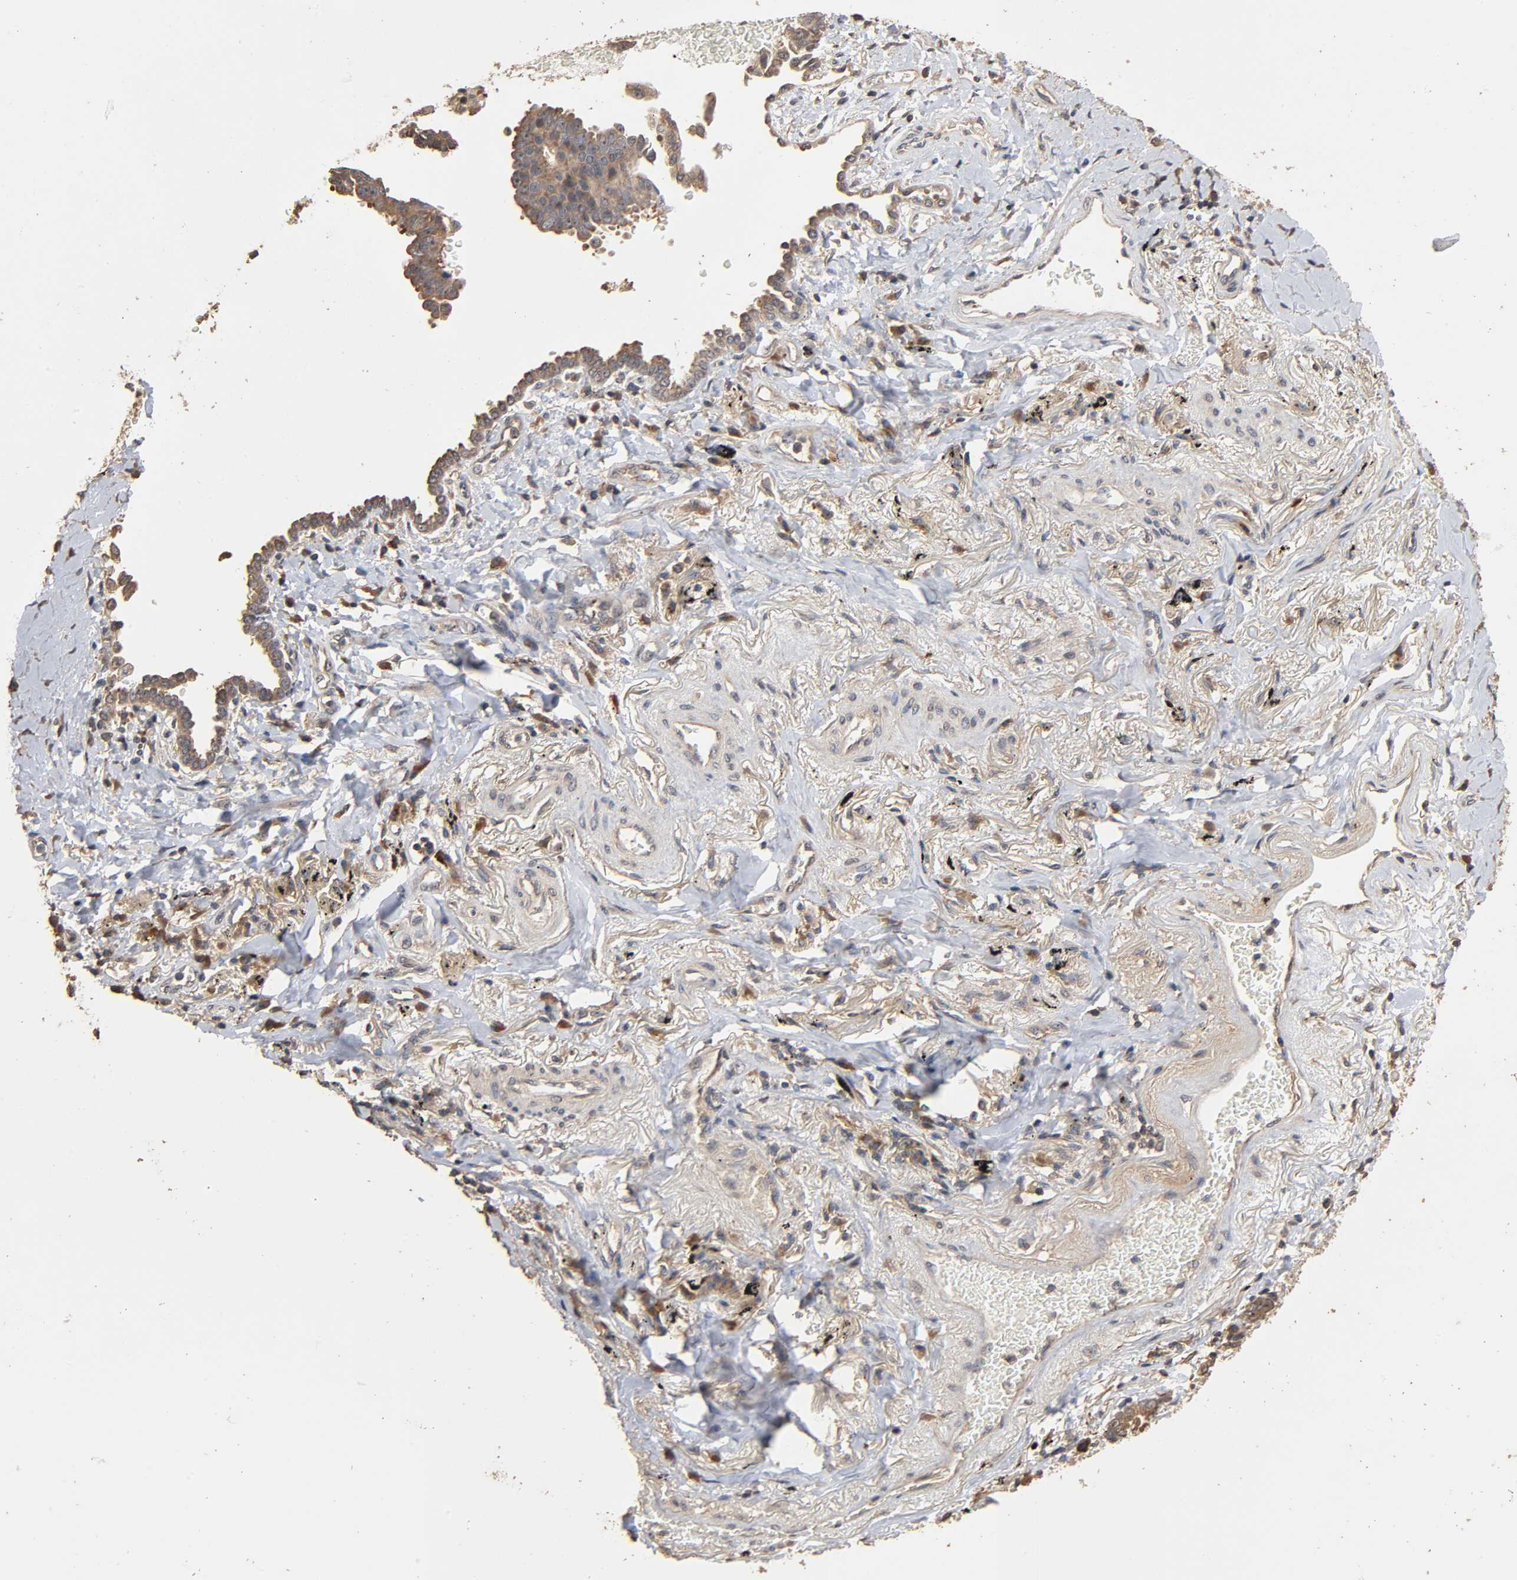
{"staining": {"intensity": "weak", "quantity": ">75%", "location": "cytoplasmic/membranous"}, "tissue": "lung cancer", "cell_type": "Tumor cells", "image_type": "cancer", "snomed": [{"axis": "morphology", "description": "Adenocarcinoma, NOS"}, {"axis": "topography", "description": "Lung"}], "caption": "IHC image of neoplastic tissue: adenocarcinoma (lung) stained using immunohistochemistry displays low levels of weak protein expression localized specifically in the cytoplasmic/membranous of tumor cells, appearing as a cytoplasmic/membranous brown color.", "gene": "ARHGEF7", "patient": {"sex": "female", "age": 64}}